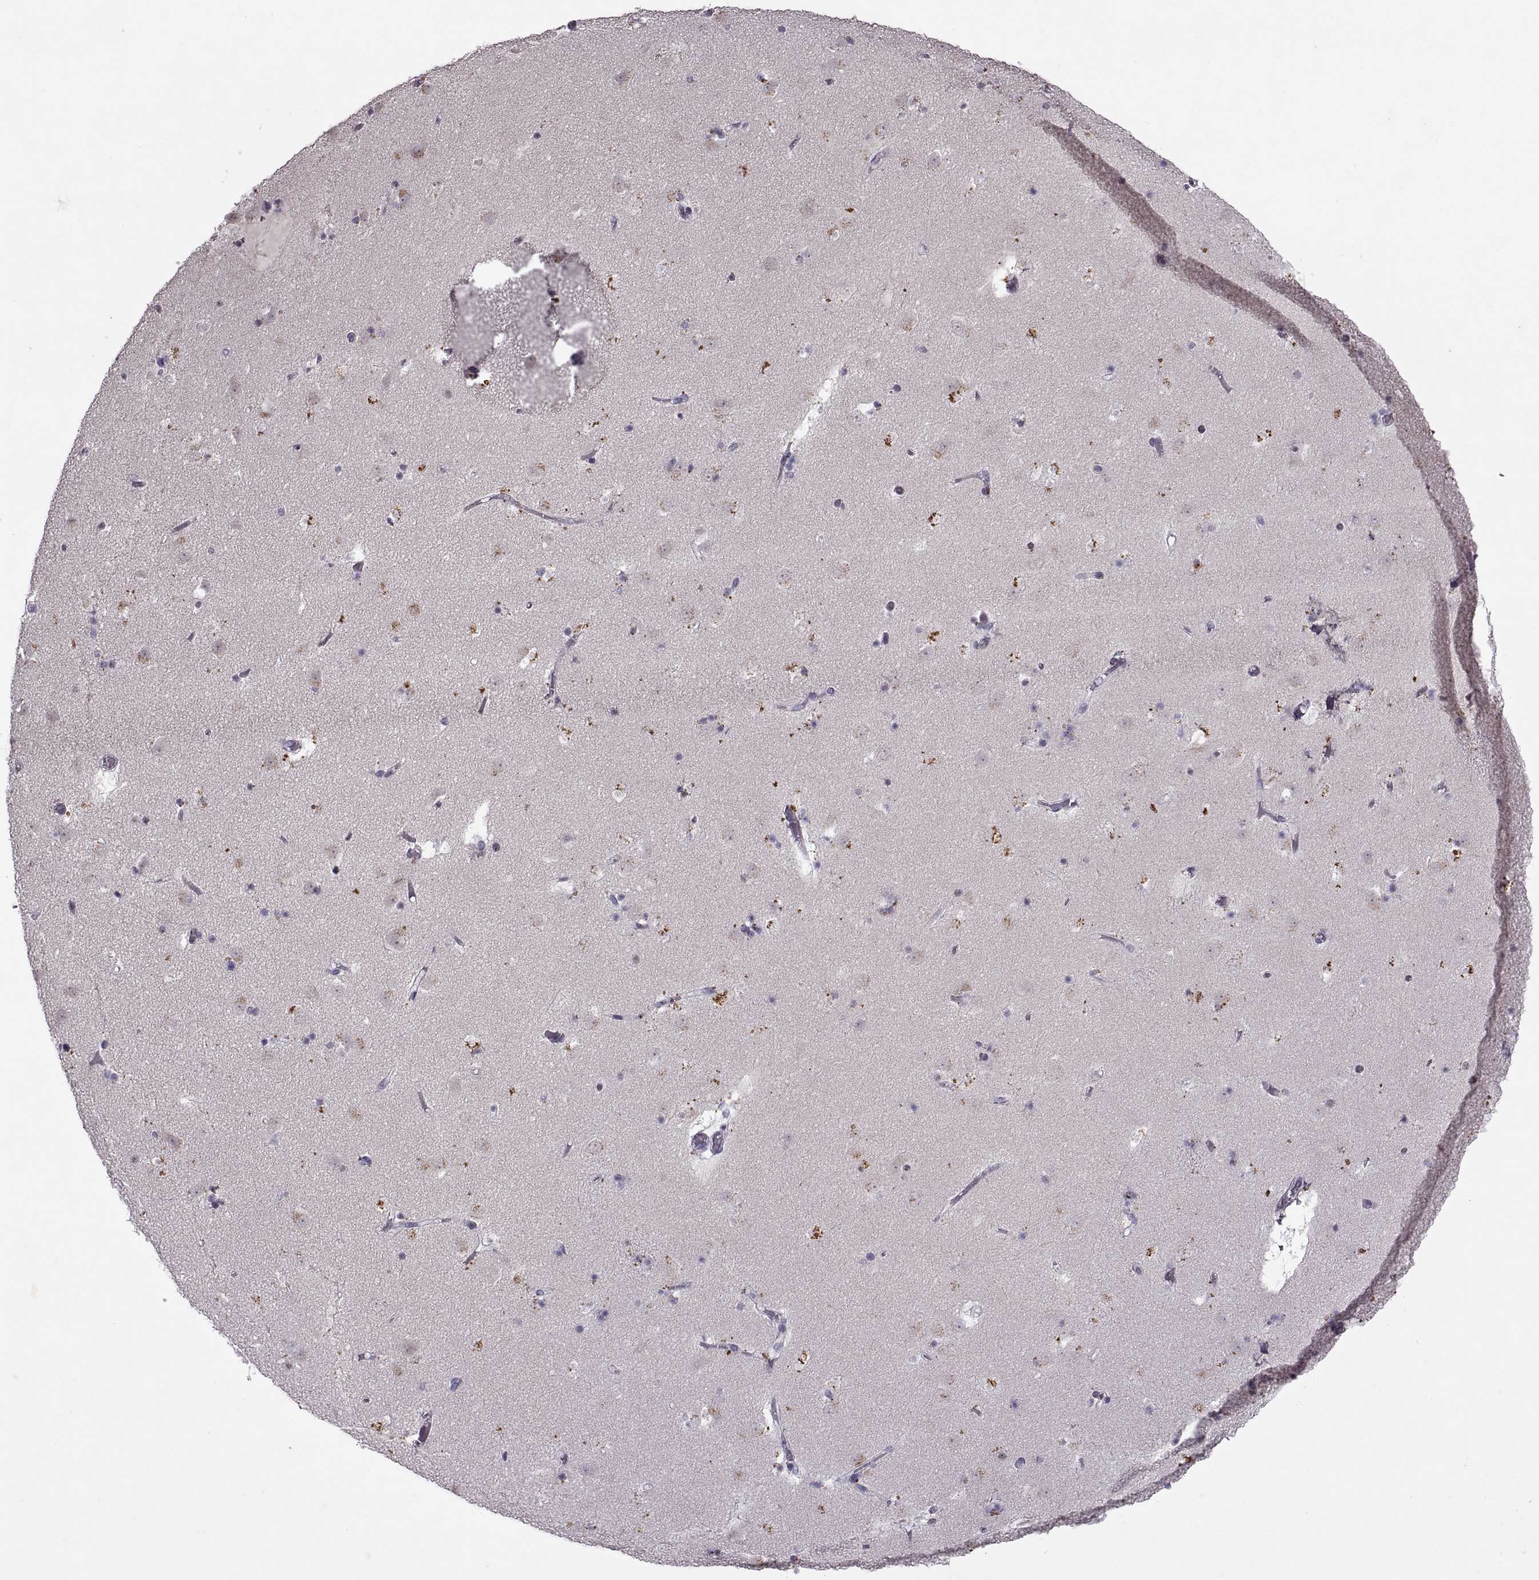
{"staining": {"intensity": "negative", "quantity": "none", "location": "none"}, "tissue": "caudate", "cell_type": "Glial cells", "image_type": "normal", "snomed": [{"axis": "morphology", "description": "Normal tissue, NOS"}, {"axis": "topography", "description": "Lateral ventricle wall"}], "caption": "DAB immunohistochemical staining of unremarkable caudate reveals no significant expression in glial cells.", "gene": "SINHCAF", "patient": {"sex": "female", "age": 42}}